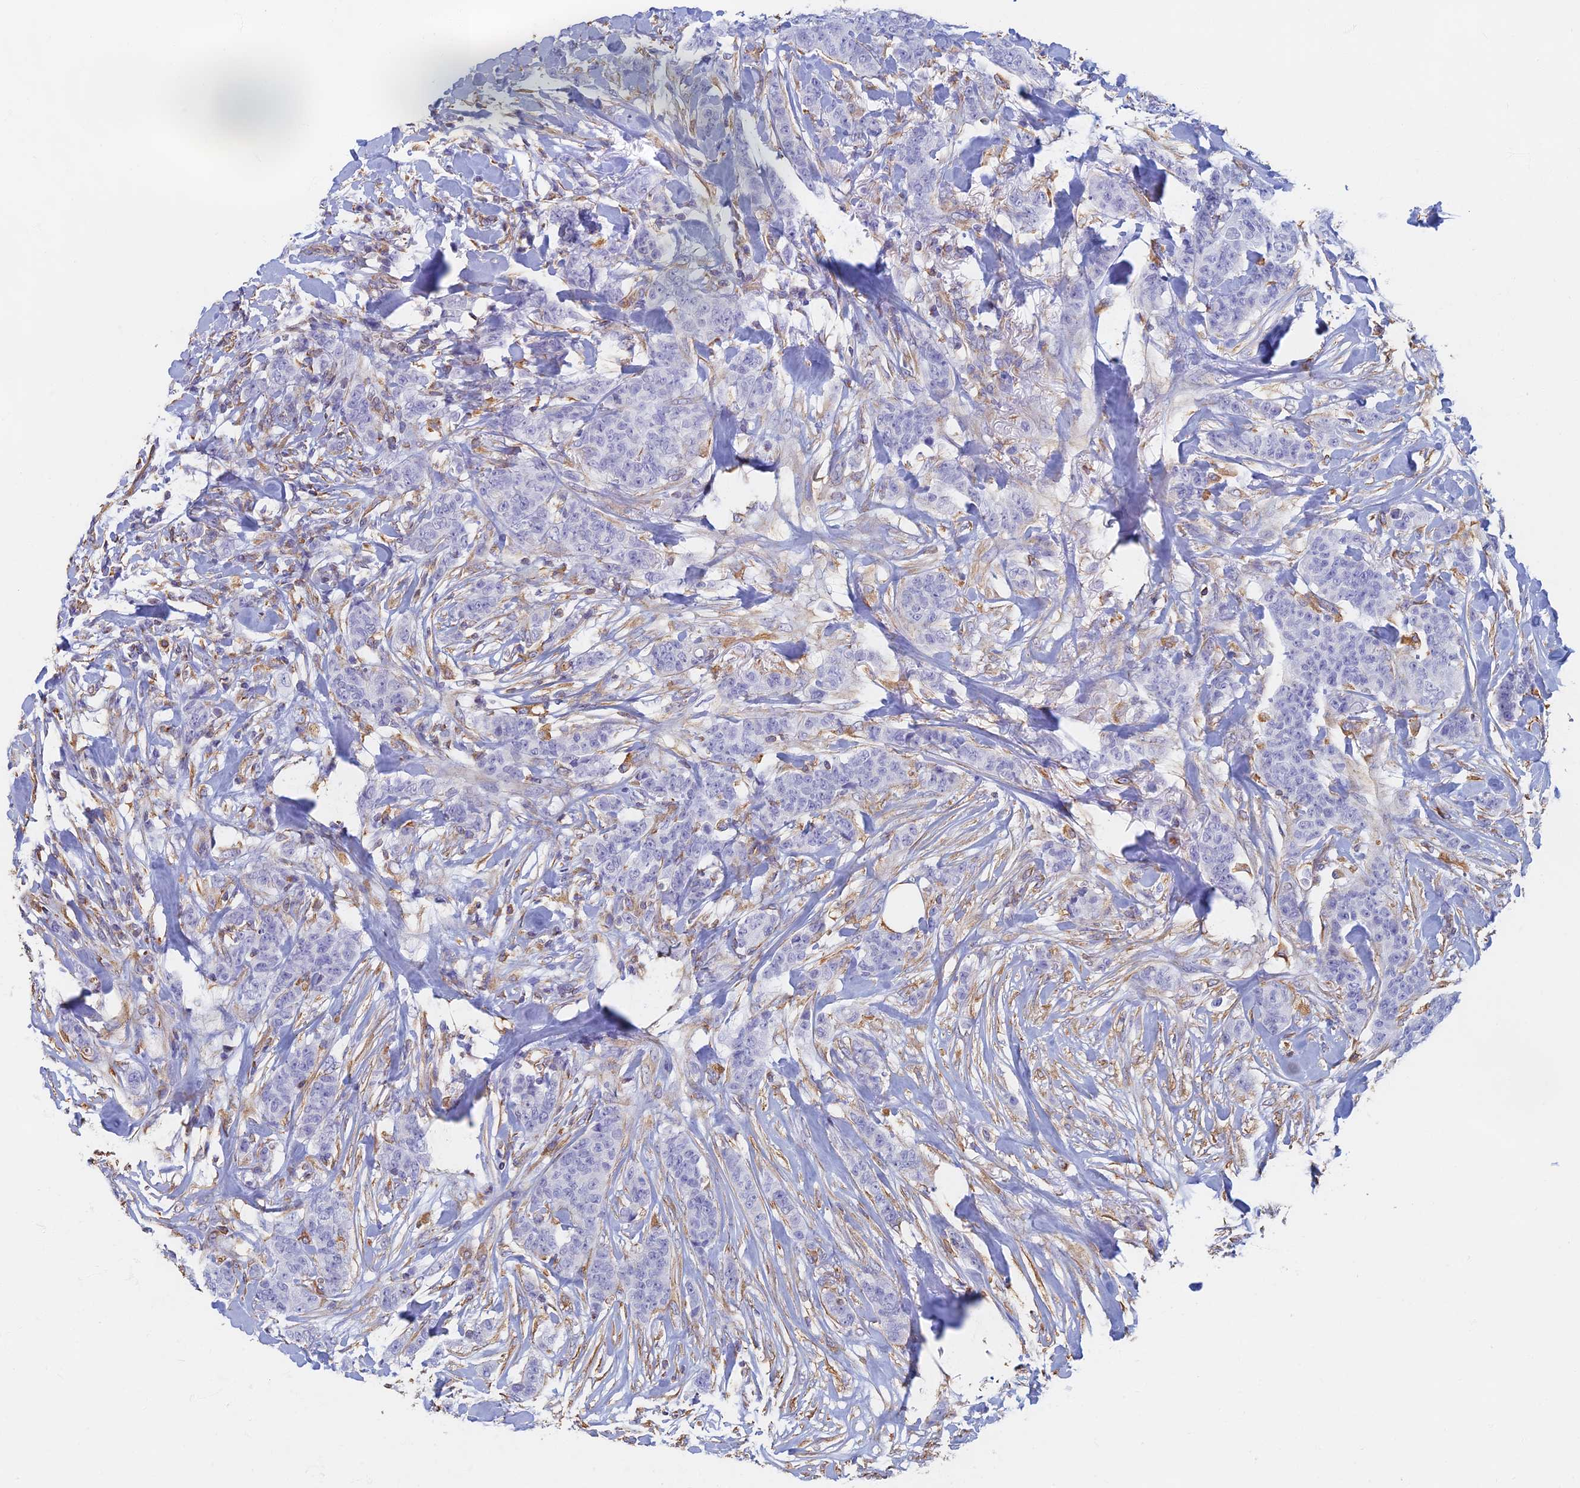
{"staining": {"intensity": "negative", "quantity": "none", "location": "none"}, "tissue": "breast cancer", "cell_type": "Tumor cells", "image_type": "cancer", "snomed": [{"axis": "morphology", "description": "Duct carcinoma"}, {"axis": "topography", "description": "Breast"}], "caption": "There is no significant staining in tumor cells of breast cancer (intraductal carcinoma).", "gene": "RMC1", "patient": {"sex": "female", "age": 40}}